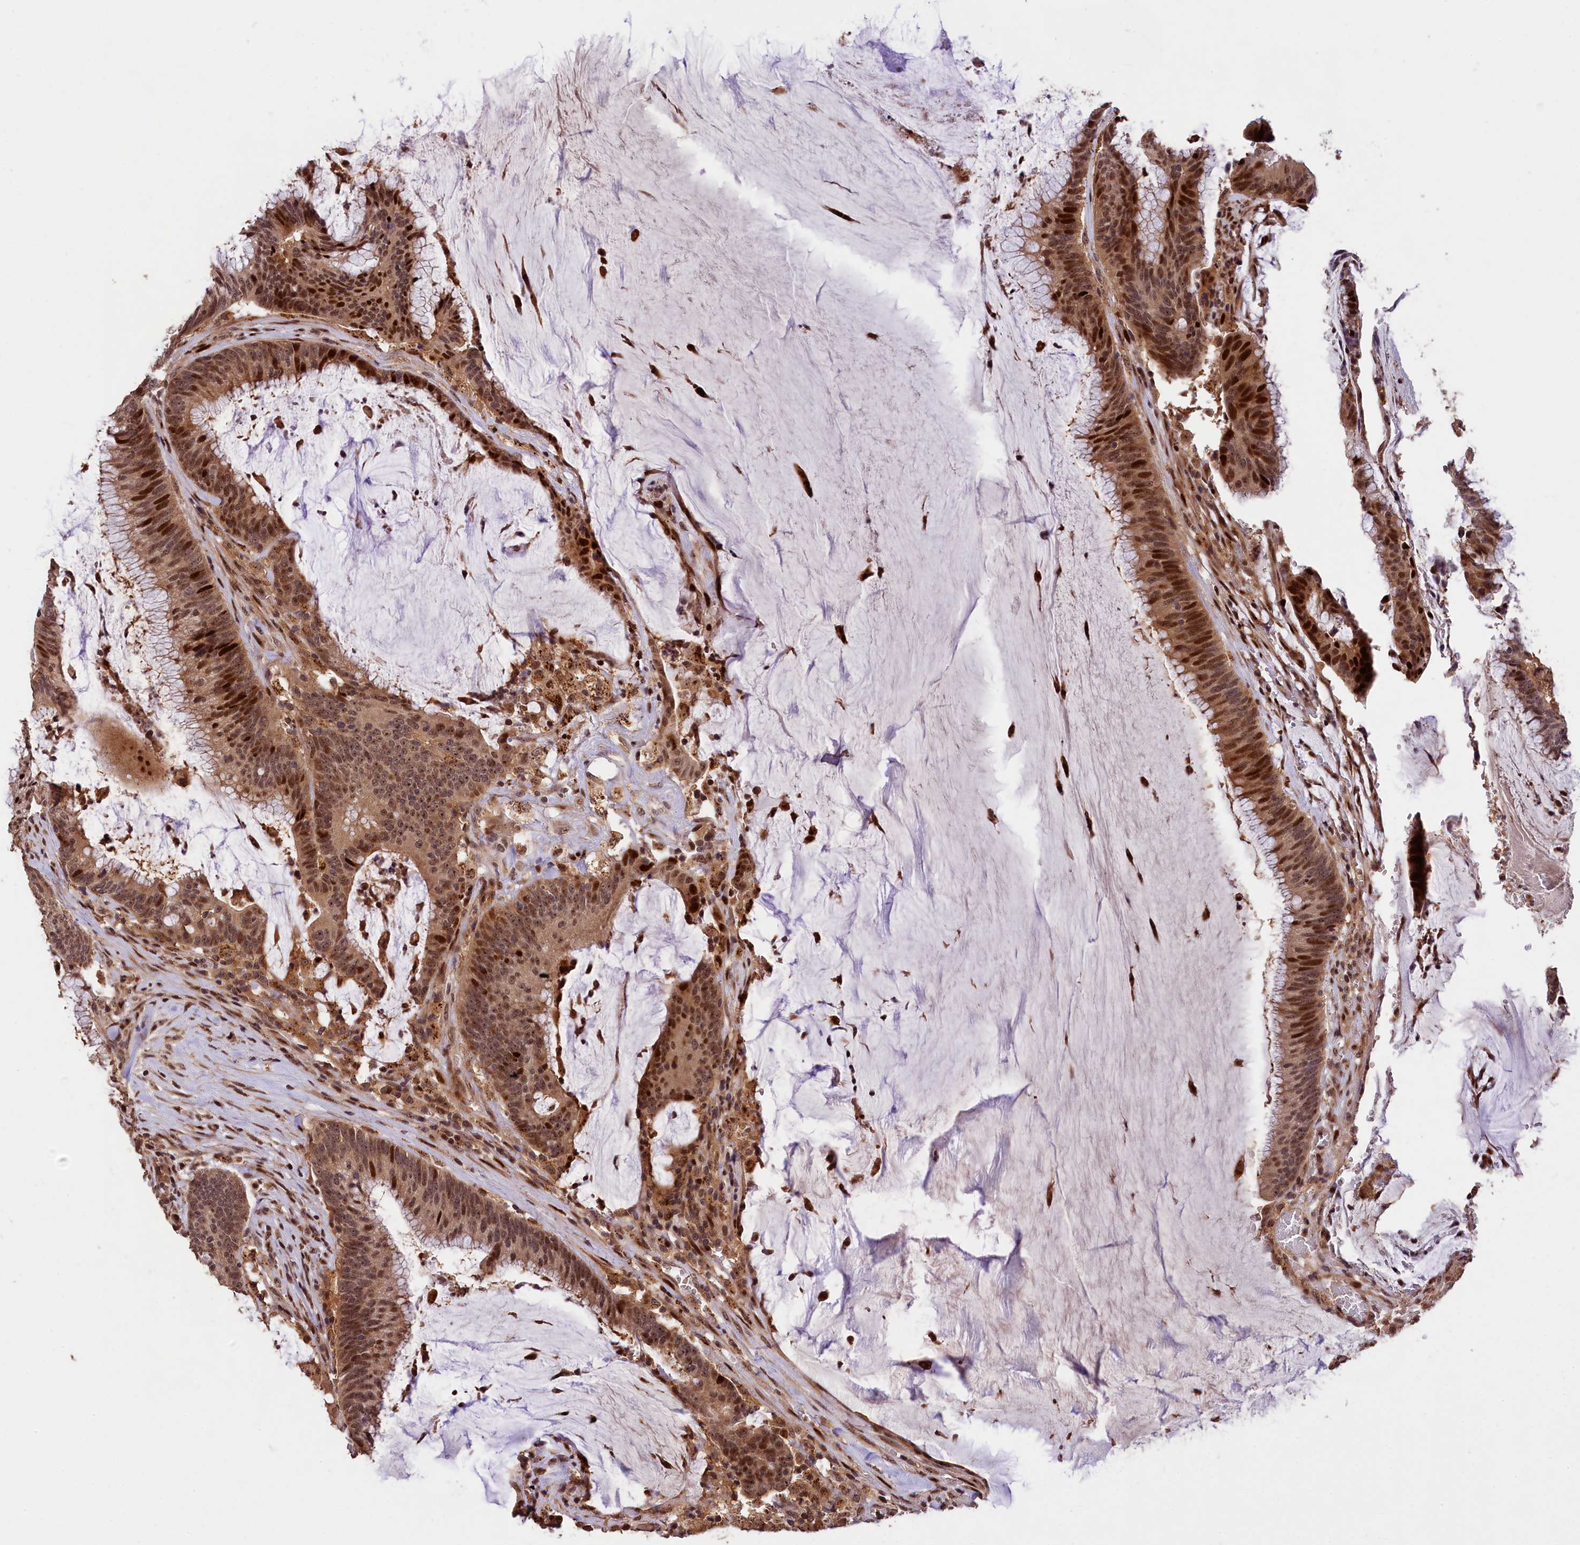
{"staining": {"intensity": "strong", "quantity": ">75%", "location": "cytoplasmic/membranous,nuclear"}, "tissue": "colorectal cancer", "cell_type": "Tumor cells", "image_type": "cancer", "snomed": [{"axis": "morphology", "description": "Adenocarcinoma, NOS"}, {"axis": "topography", "description": "Rectum"}], "caption": "IHC of adenocarcinoma (colorectal) demonstrates high levels of strong cytoplasmic/membranous and nuclear expression in about >75% of tumor cells.", "gene": "PHAF1", "patient": {"sex": "female", "age": 77}}